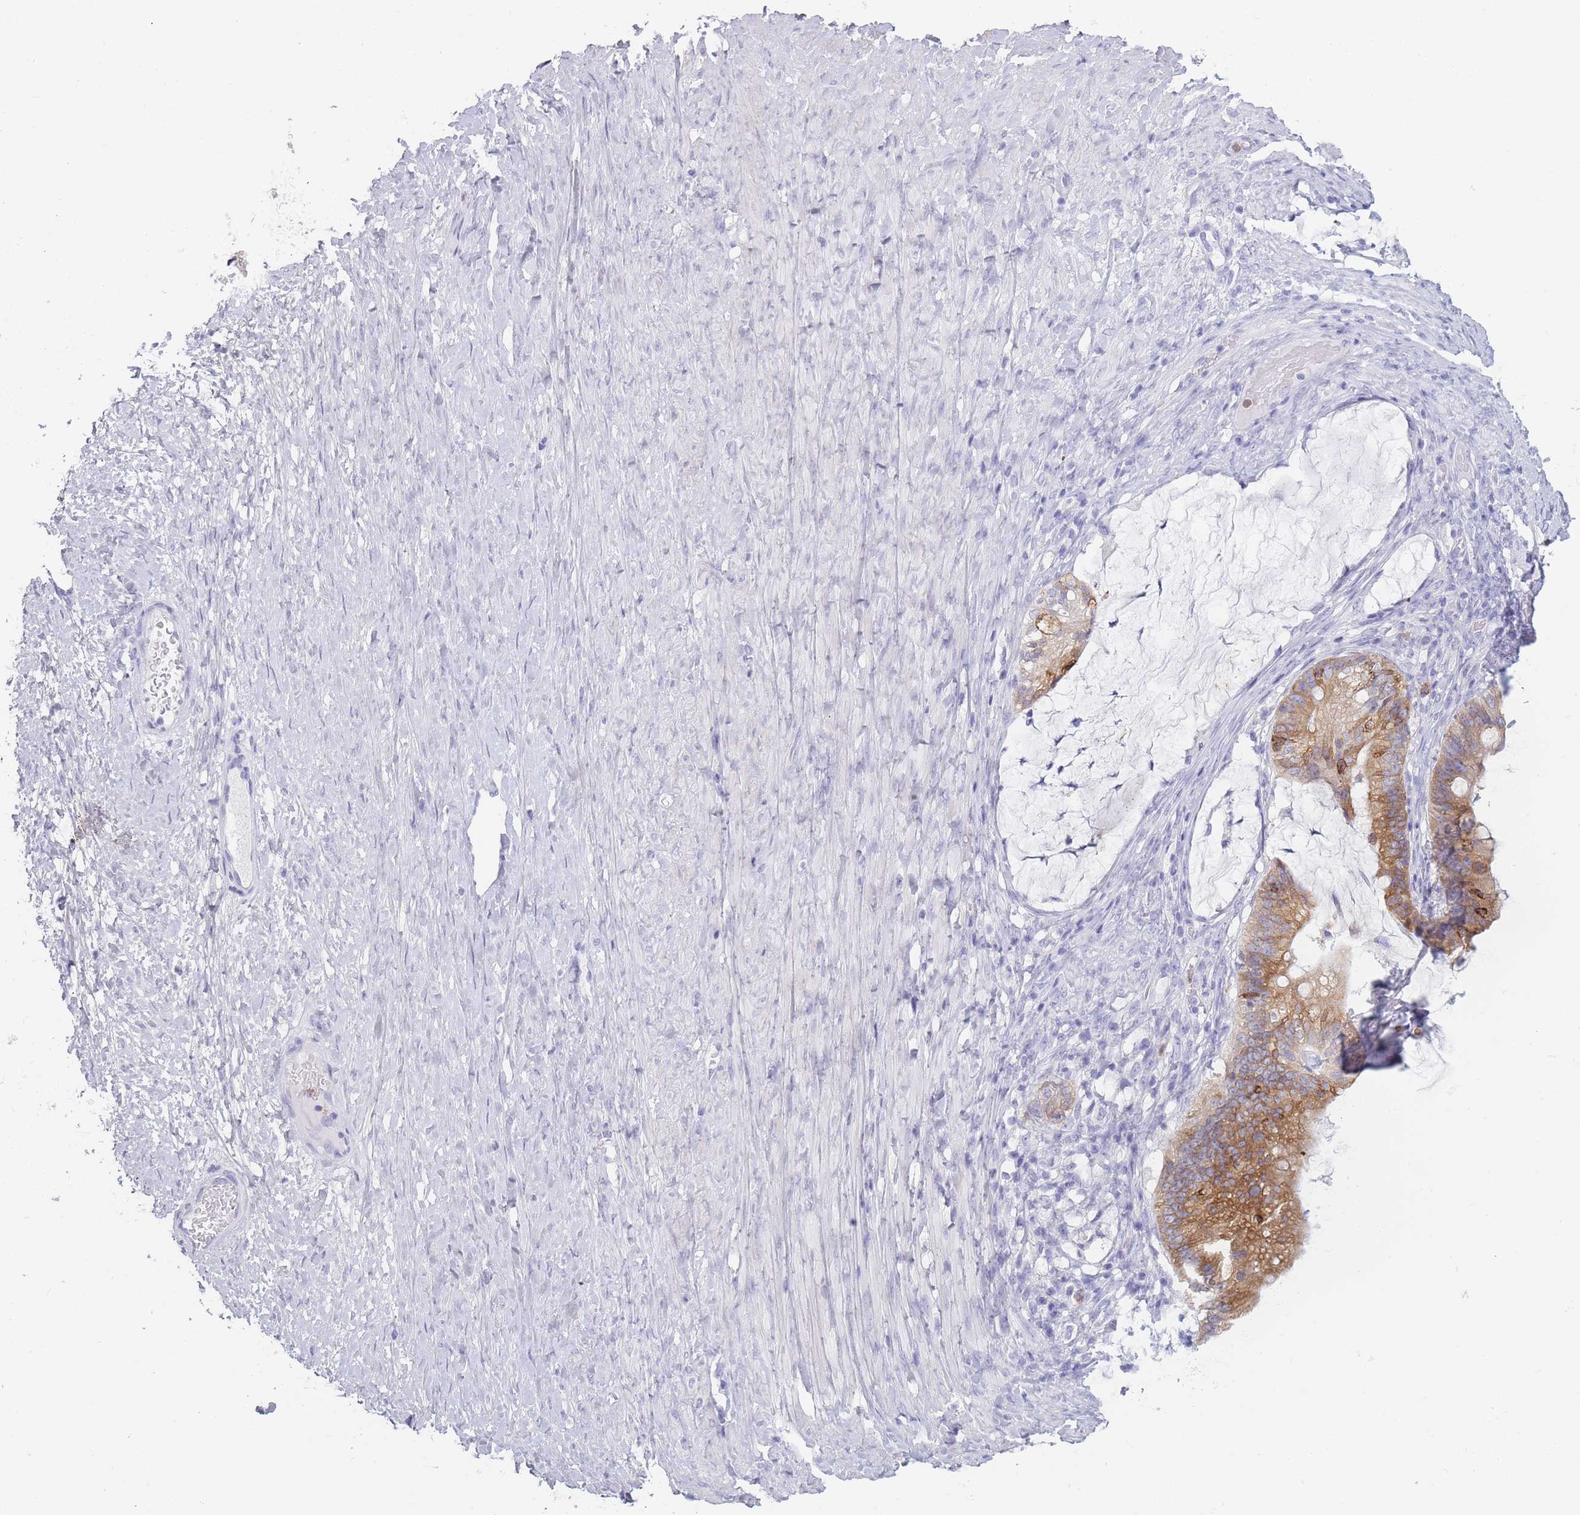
{"staining": {"intensity": "moderate", "quantity": ">75%", "location": "cytoplasmic/membranous"}, "tissue": "ovarian cancer", "cell_type": "Tumor cells", "image_type": "cancer", "snomed": [{"axis": "morphology", "description": "Cystadenocarcinoma, mucinous, NOS"}, {"axis": "topography", "description": "Ovary"}], "caption": "Ovarian cancer stained with a protein marker displays moderate staining in tumor cells.", "gene": "ZNF627", "patient": {"sex": "female", "age": 61}}